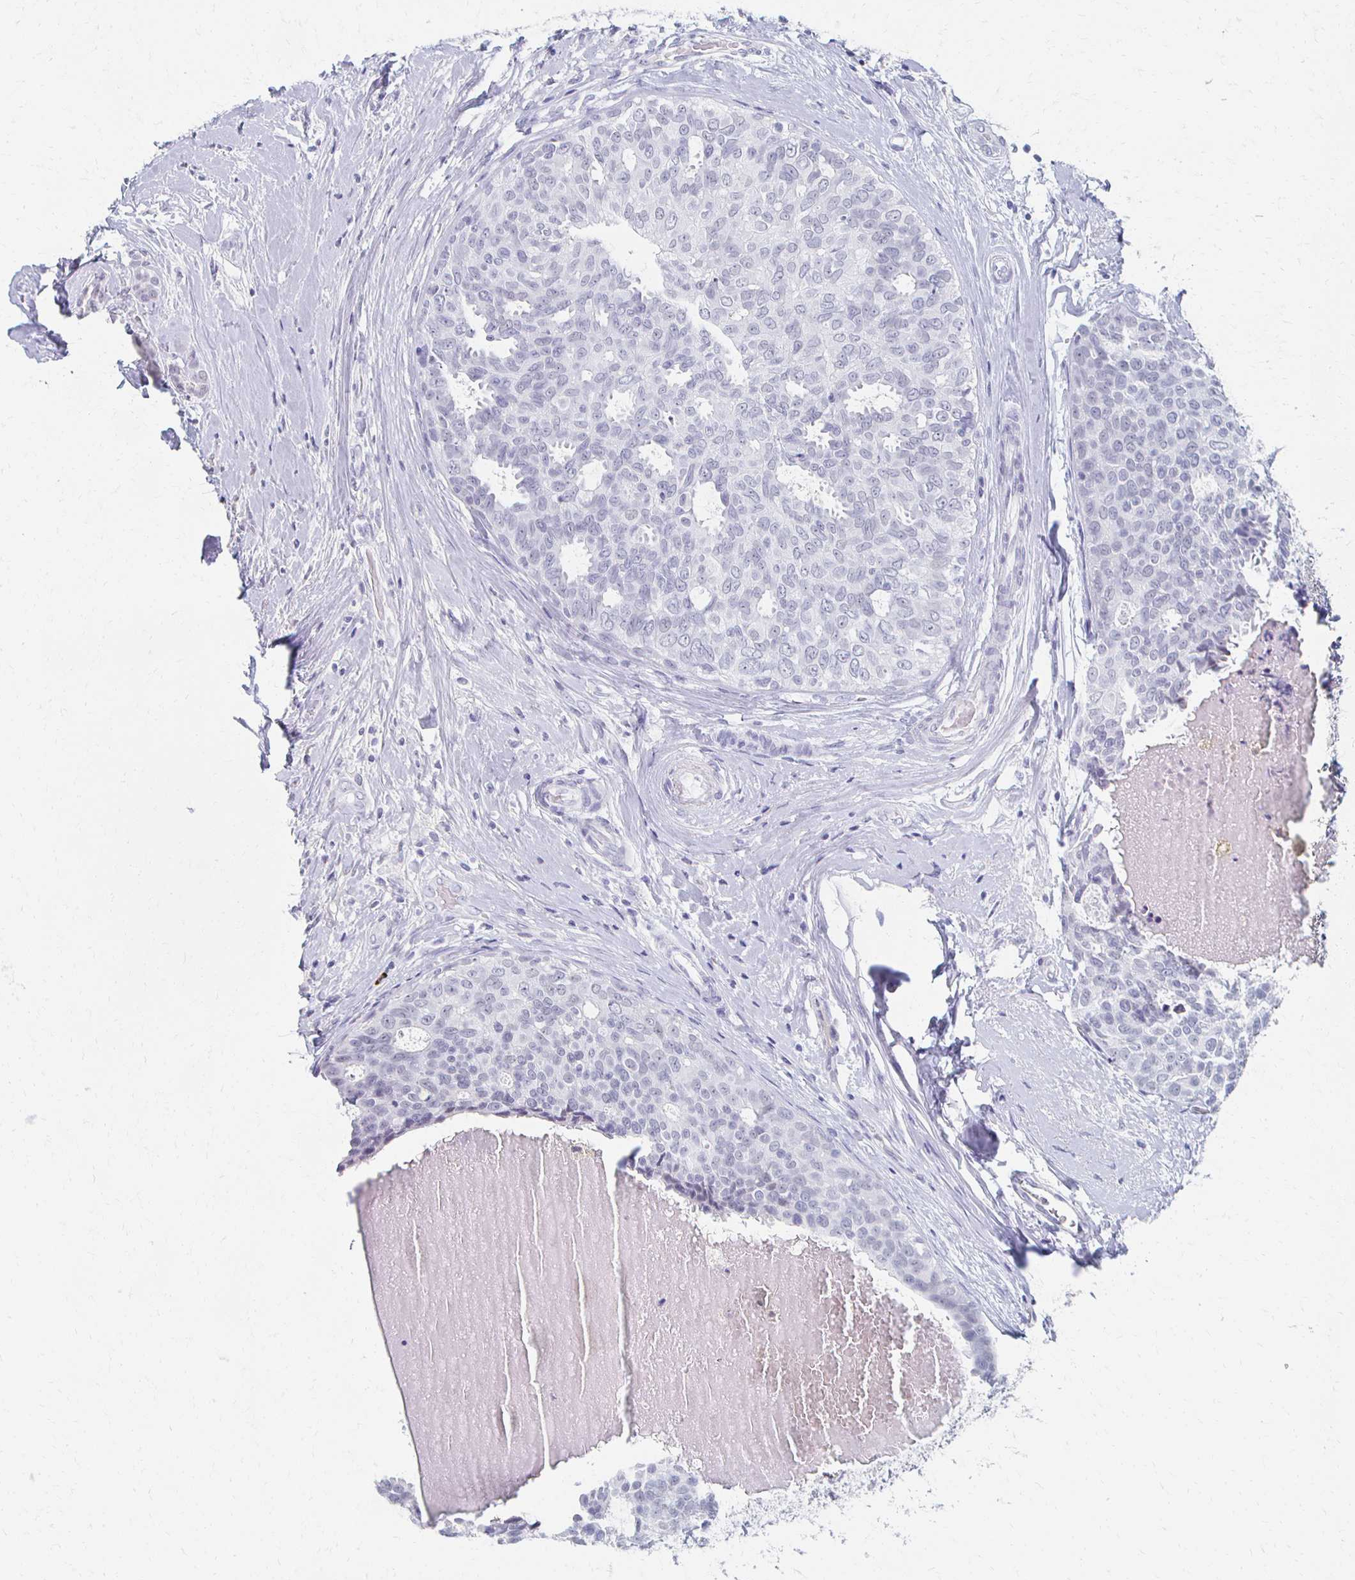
{"staining": {"intensity": "negative", "quantity": "none", "location": "none"}, "tissue": "breast cancer", "cell_type": "Tumor cells", "image_type": "cancer", "snomed": [{"axis": "morphology", "description": "Duct carcinoma"}, {"axis": "topography", "description": "Breast"}], "caption": "This is an IHC histopathology image of breast cancer. There is no staining in tumor cells.", "gene": "CXCR2", "patient": {"sex": "female", "age": 45}}